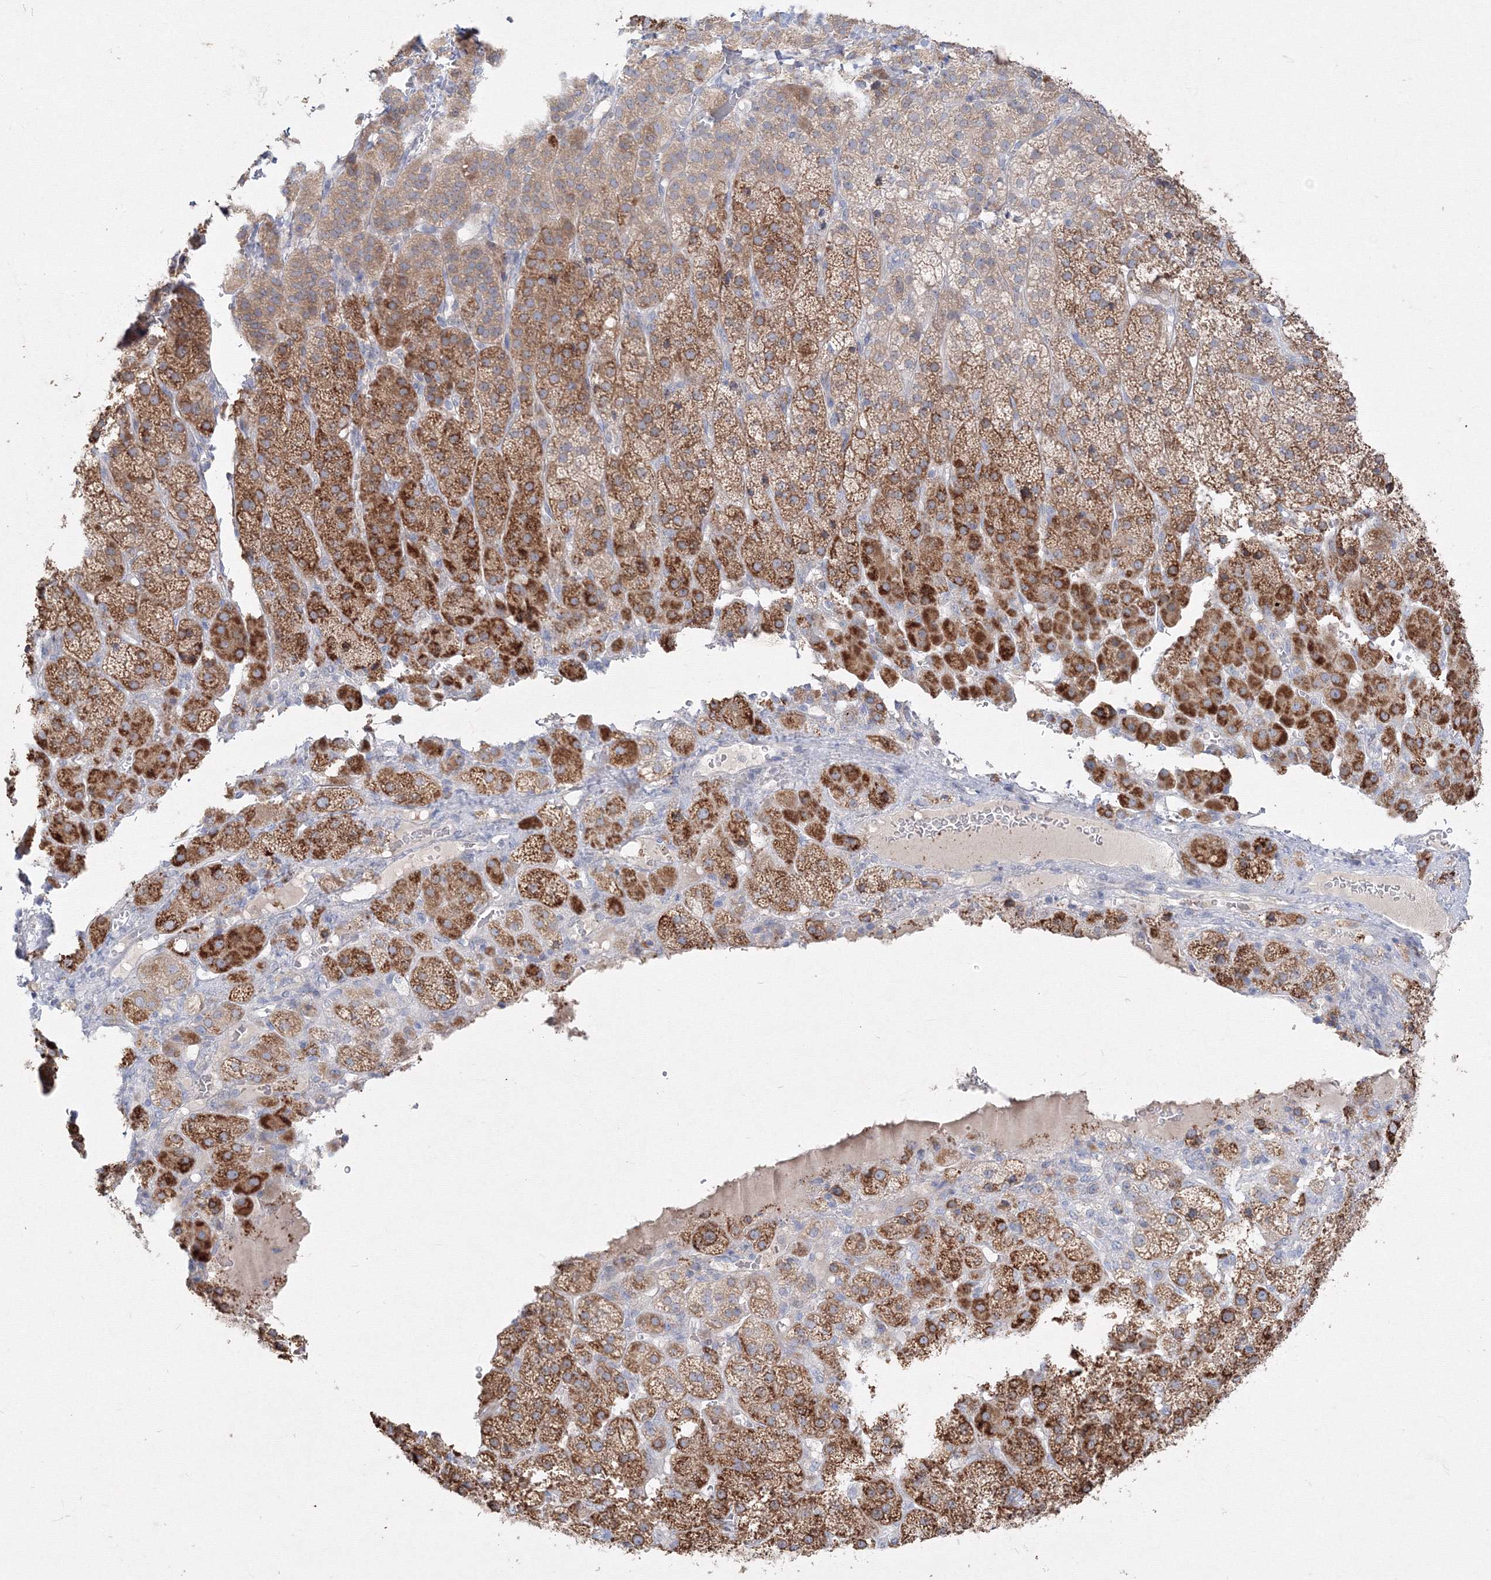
{"staining": {"intensity": "strong", "quantity": "25%-75%", "location": "cytoplasmic/membranous"}, "tissue": "adrenal gland", "cell_type": "Glandular cells", "image_type": "normal", "snomed": [{"axis": "morphology", "description": "Normal tissue, NOS"}, {"axis": "topography", "description": "Adrenal gland"}], "caption": "Immunohistochemistry (IHC) photomicrograph of unremarkable adrenal gland: human adrenal gland stained using IHC reveals high levels of strong protein expression localized specifically in the cytoplasmic/membranous of glandular cells, appearing as a cytoplasmic/membranous brown color.", "gene": "FBXL8", "patient": {"sex": "female", "age": 57}}